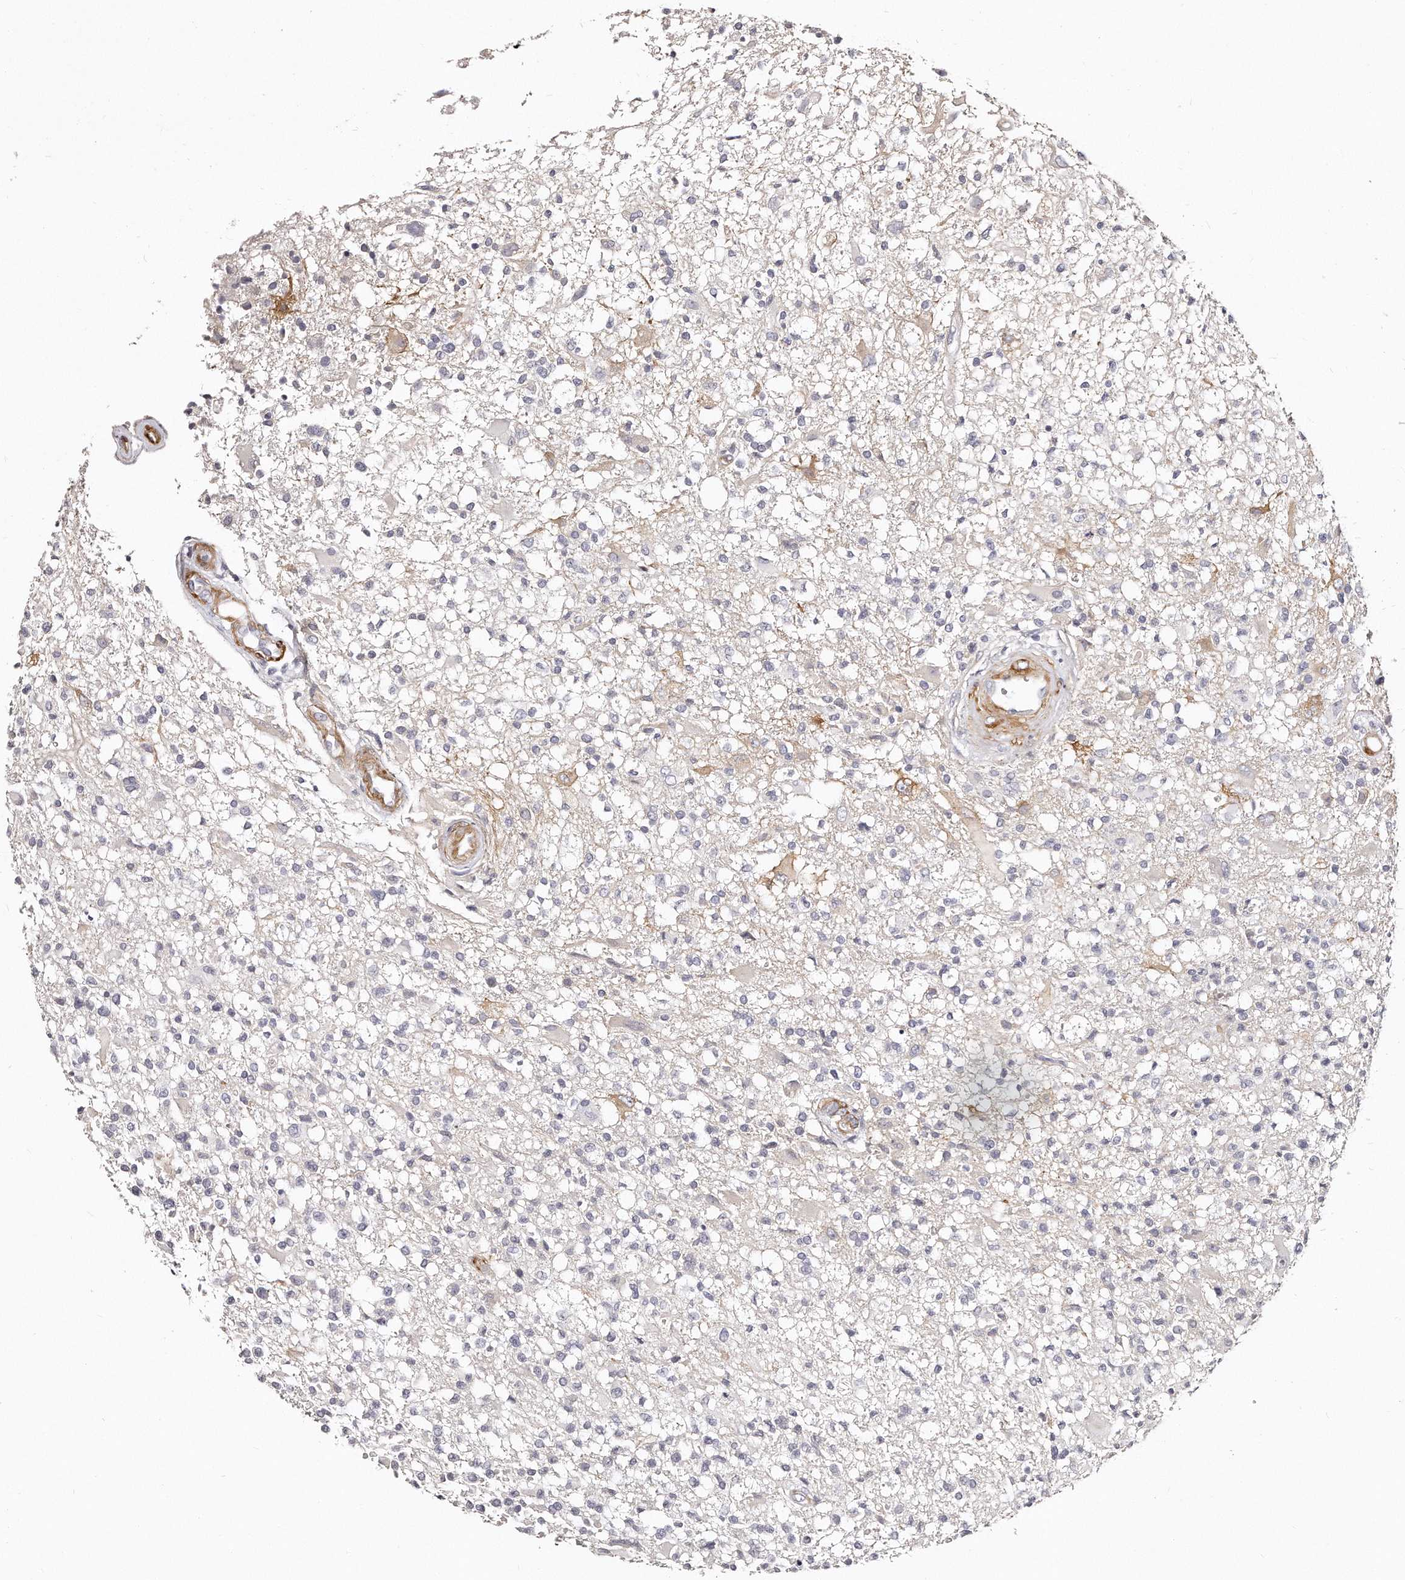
{"staining": {"intensity": "negative", "quantity": "none", "location": "none"}, "tissue": "glioma", "cell_type": "Tumor cells", "image_type": "cancer", "snomed": [{"axis": "morphology", "description": "Glioma, malignant, High grade"}, {"axis": "morphology", "description": "Glioblastoma, NOS"}, {"axis": "topography", "description": "Brain"}], "caption": "Micrograph shows no significant protein staining in tumor cells of glioblastoma.", "gene": "LMOD1", "patient": {"sex": "male", "age": 60}}